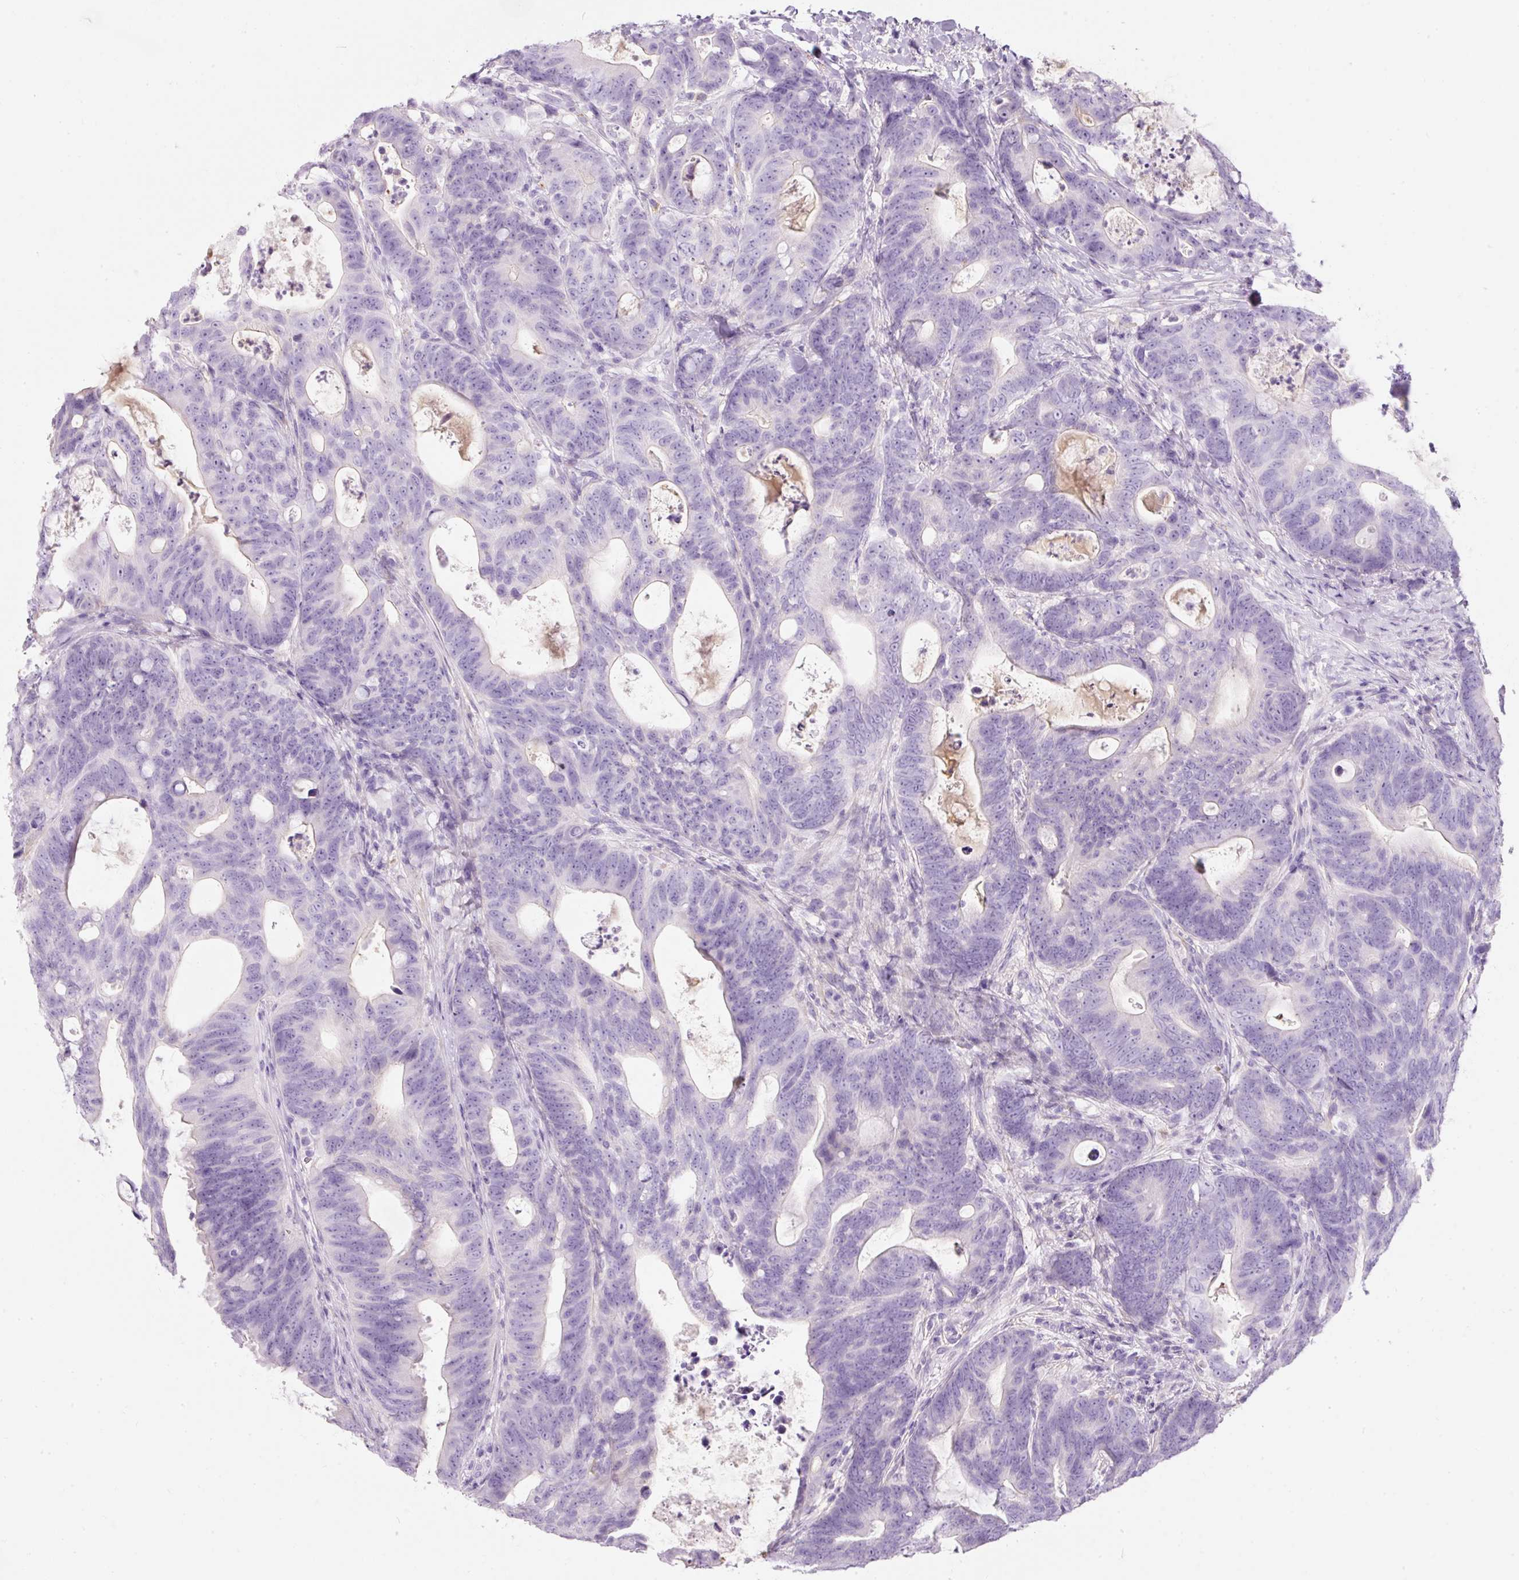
{"staining": {"intensity": "negative", "quantity": "none", "location": "none"}, "tissue": "colorectal cancer", "cell_type": "Tumor cells", "image_type": "cancer", "snomed": [{"axis": "morphology", "description": "Adenocarcinoma, NOS"}, {"axis": "topography", "description": "Colon"}], "caption": "This is an immunohistochemistry image of colorectal cancer (adenocarcinoma). There is no positivity in tumor cells.", "gene": "DNM1", "patient": {"sex": "female", "age": 82}}